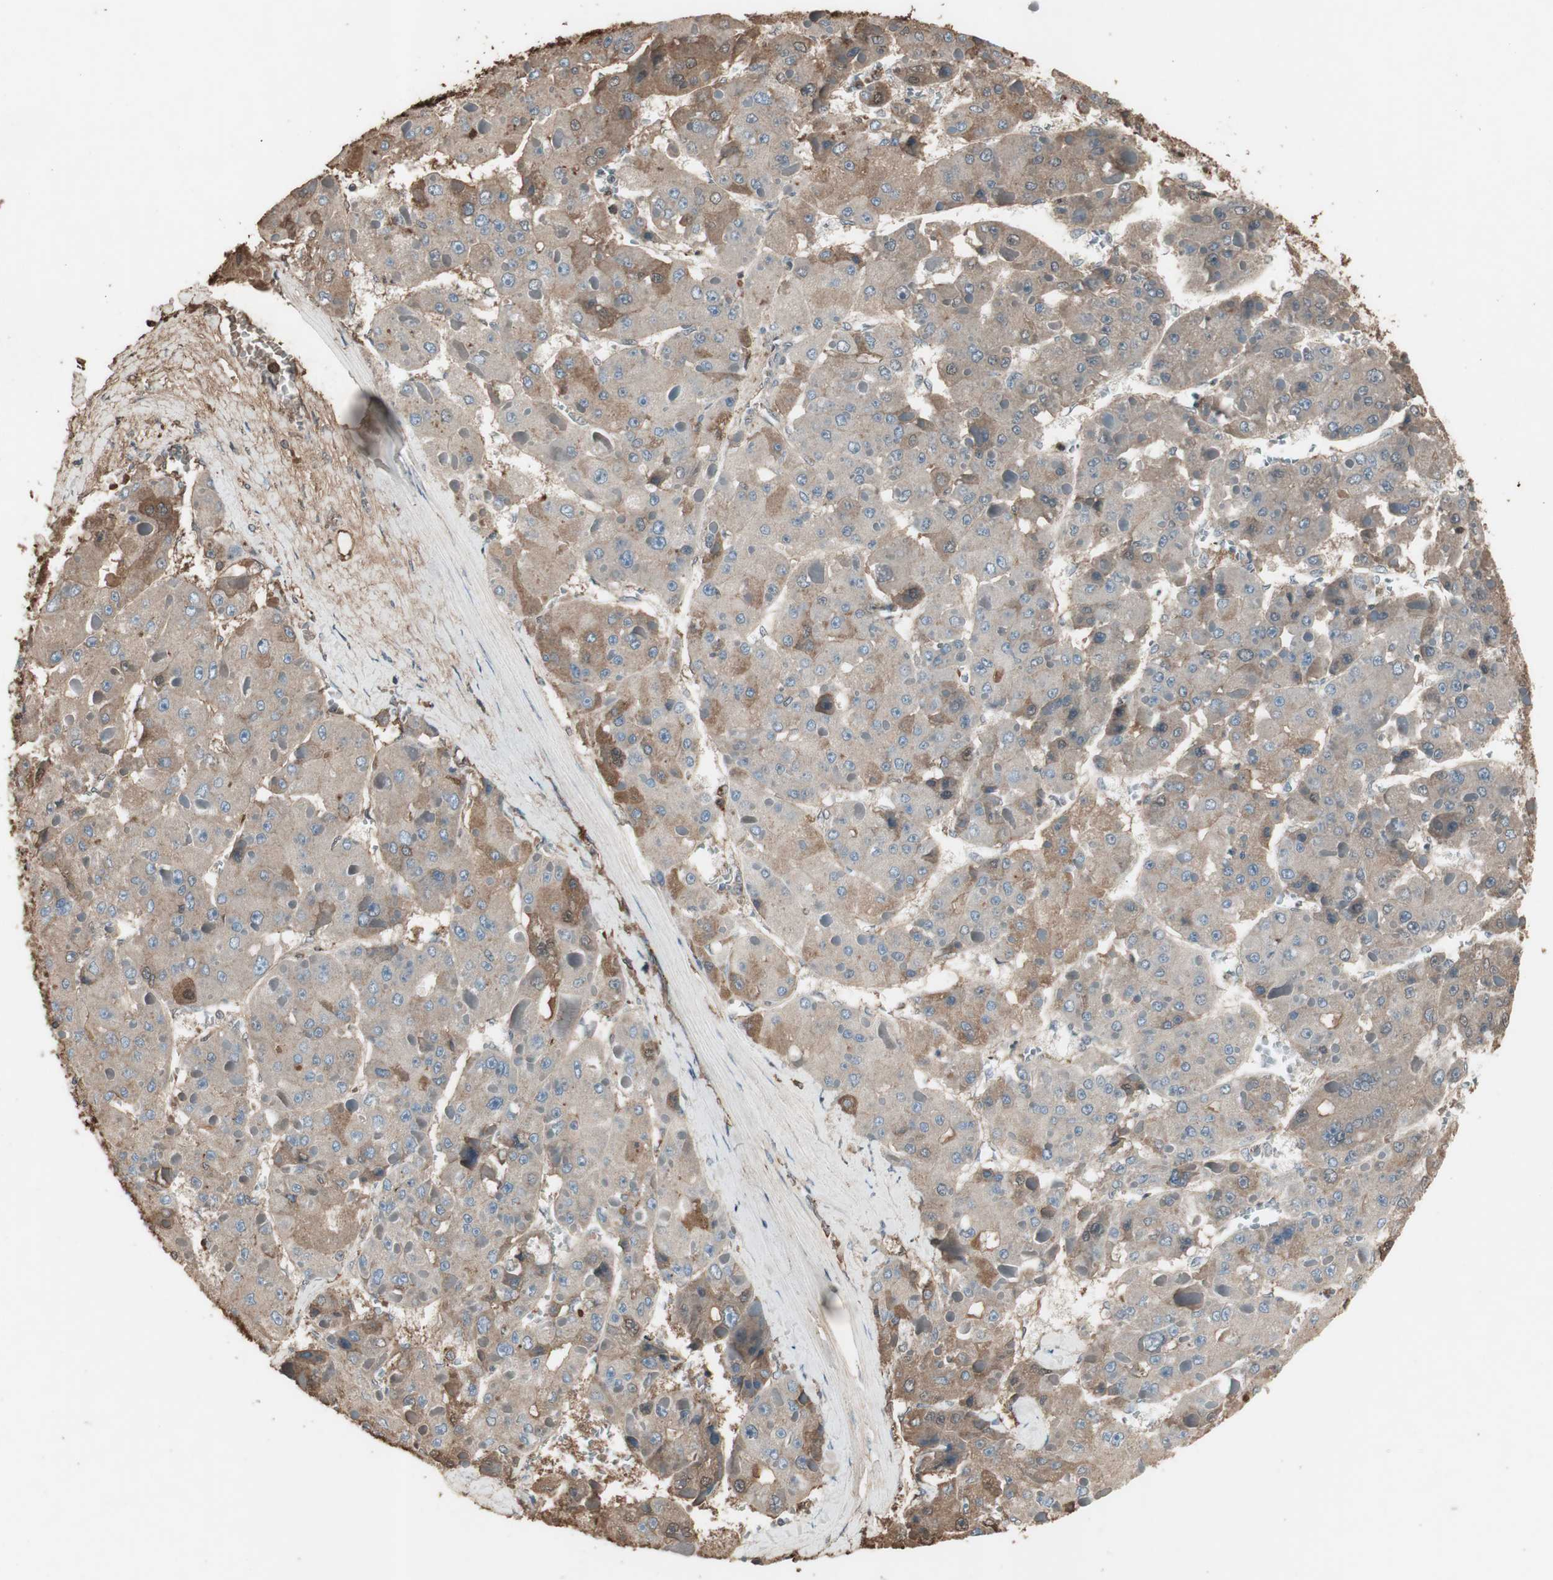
{"staining": {"intensity": "moderate", "quantity": "<25%", "location": "cytoplasmic/membranous"}, "tissue": "liver cancer", "cell_type": "Tumor cells", "image_type": "cancer", "snomed": [{"axis": "morphology", "description": "Carcinoma, Hepatocellular, NOS"}, {"axis": "topography", "description": "Liver"}], "caption": "Liver hepatocellular carcinoma stained for a protein (brown) reveals moderate cytoplasmic/membranous positive staining in approximately <25% of tumor cells.", "gene": "MMP14", "patient": {"sex": "female", "age": 73}}